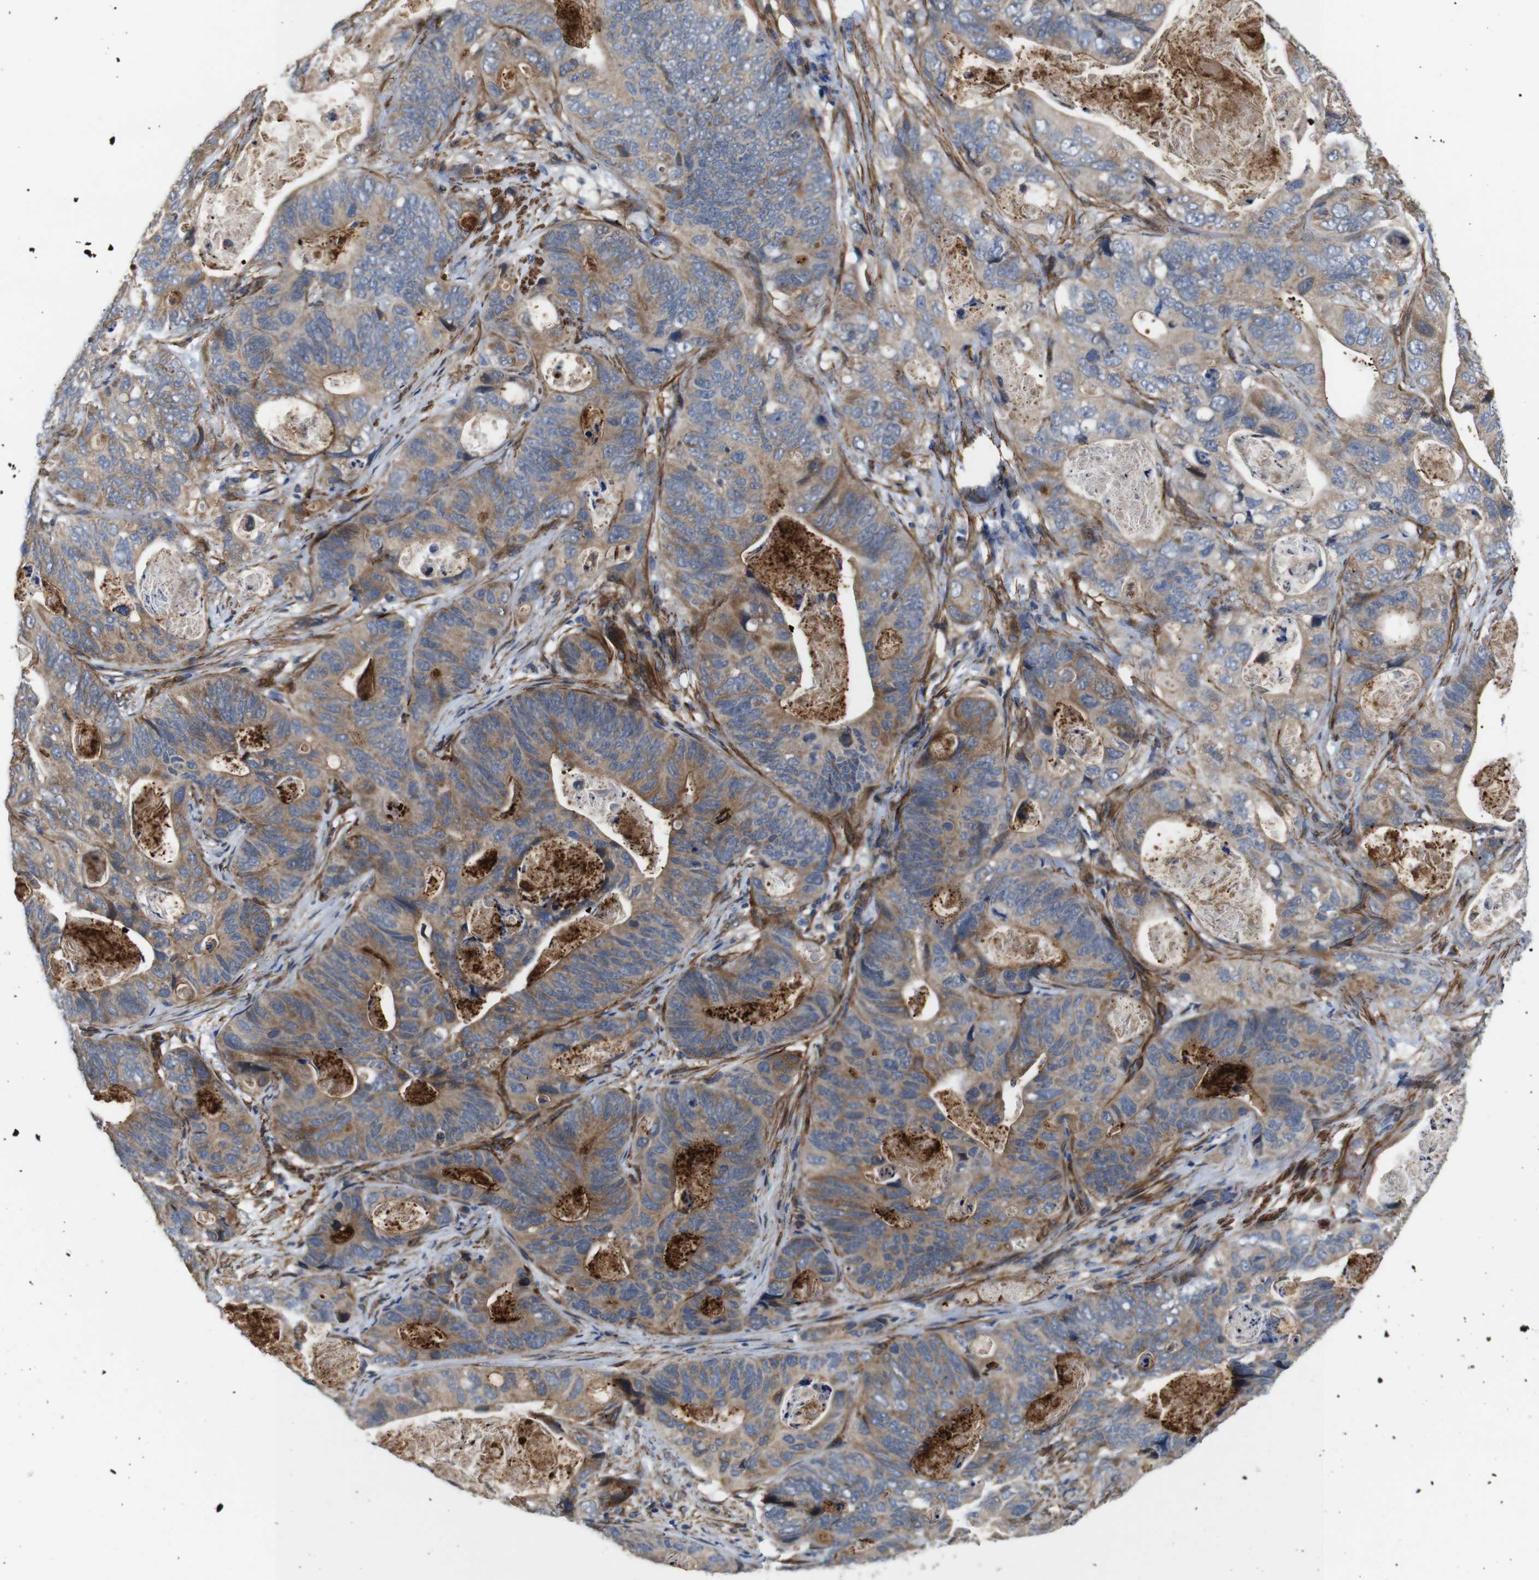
{"staining": {"intensity": "weak", "quantity": ">75%", "location": "cytoplasmic/membranous"}, "tissue": "stomach cancer", "cell_type": "Tumor cells", "image_type": "cancer", "snomed": [{"axis": "morphology", "description": "Adenocarcinoma, NOS"}, {"axis": "topography", "description": "Stomach"}], "caption": "IHC histopathology image of neoplastic tissue: human adenocarcinoma (stomach) stained using immunohistochemistry reveals low levels of weak protein expression localized specifically in the cytoplasmic/membranous of tumor cells, appearing as a cytoplasmic/membranous brown color.", "gene": "GGT7", "patient": {"sex": "female", "age": 89}}